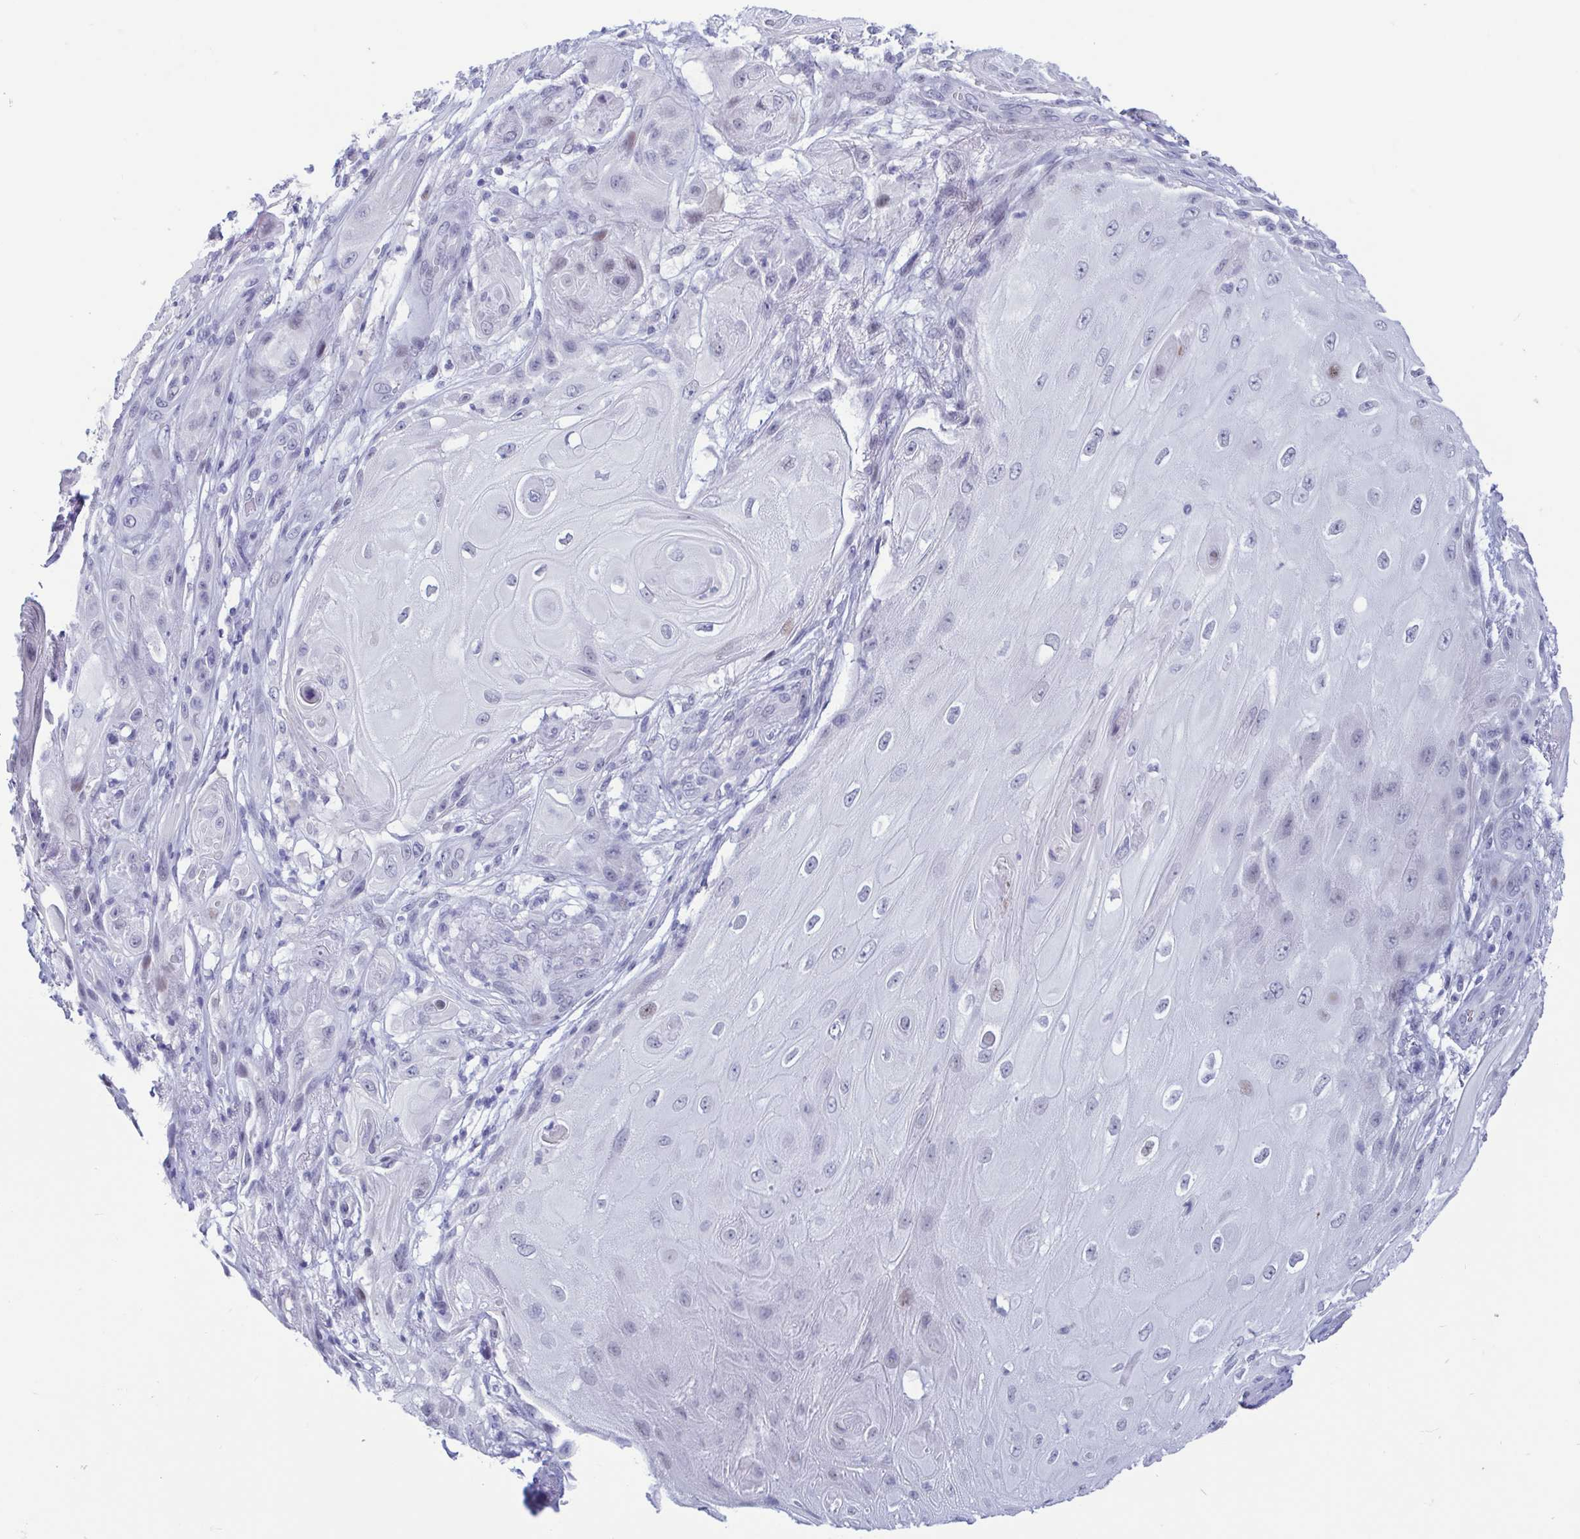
{"staining": {"intensity": "negative", "quantity": "none", "location": "none"}, "tissue": "skin cancer", "cell_type": "Tumor cells", "image_type": "cancer", "snomed": [{"axis": "morphology", "description": "Squamous cell carcinoma, NOS"}, {"axis": "topography", "description": "Skin"}], "caption": "IHC image of neoplastic tissue: human skin cancer stained with DAB (3,3'-diaminobenzidine) displays no significant protein staining in tumor cells.", "gene": "PERM1", "patient": {"sex": "male", "age": 62}}